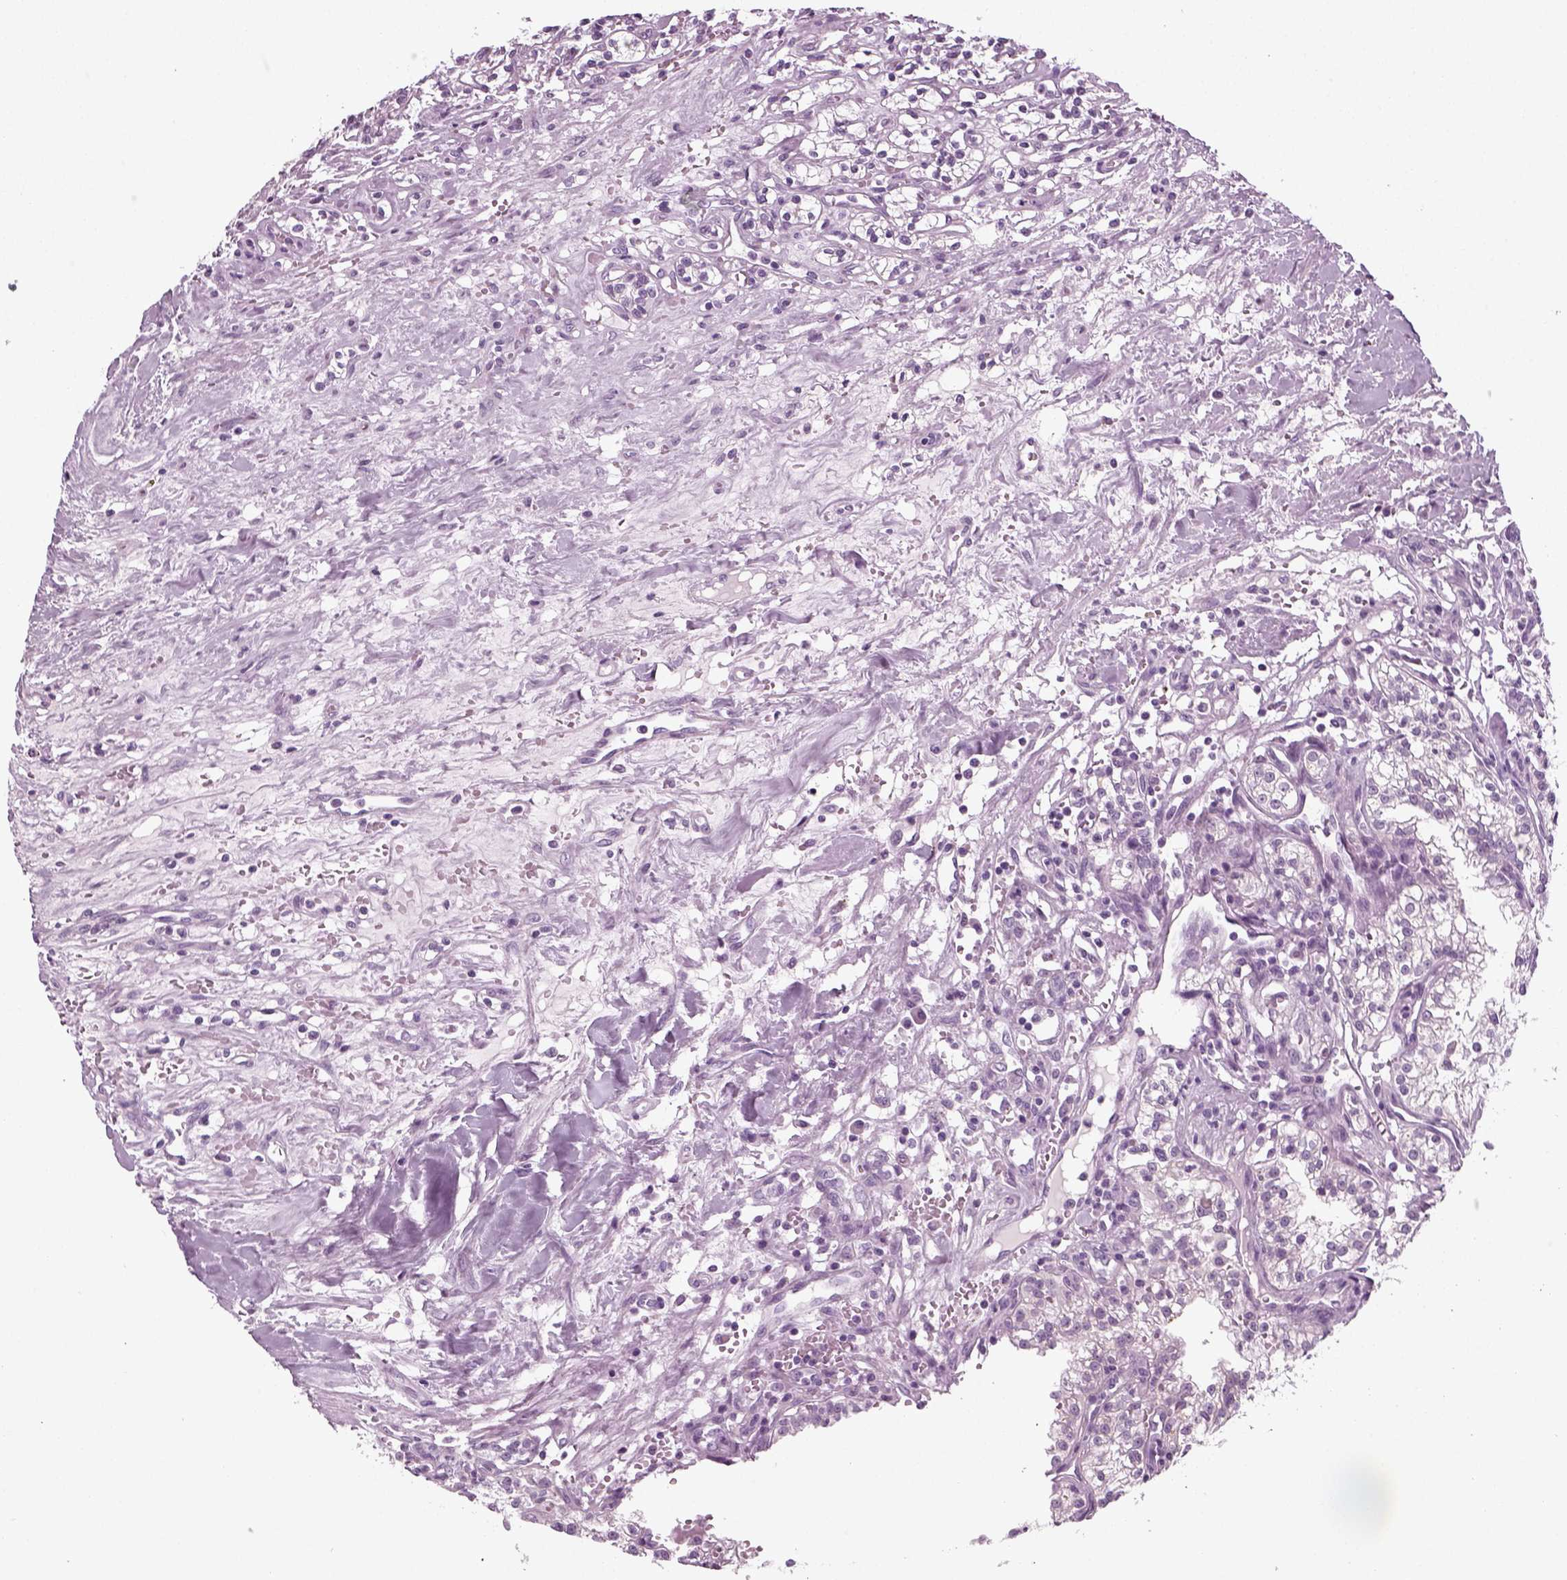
{"staining": {"intensity": "negative", "quantity": "none", "location": "none"}, "tissue": "renal cancer", "cell_type": "Tumor cells", "image_type": "cancer", "snomed": [{"axis": "morphology", "description": "Adenocarcinoma, NOS"}, {"axis": "topography", "description": "Kidney"}], "caption": "Immunohistochemical staining of human adenocarcinoma (renal) exhibits no significant positivity in tumor cells.", "gene": "KRT75", "patient": {"sex": "male", "age": 36}}